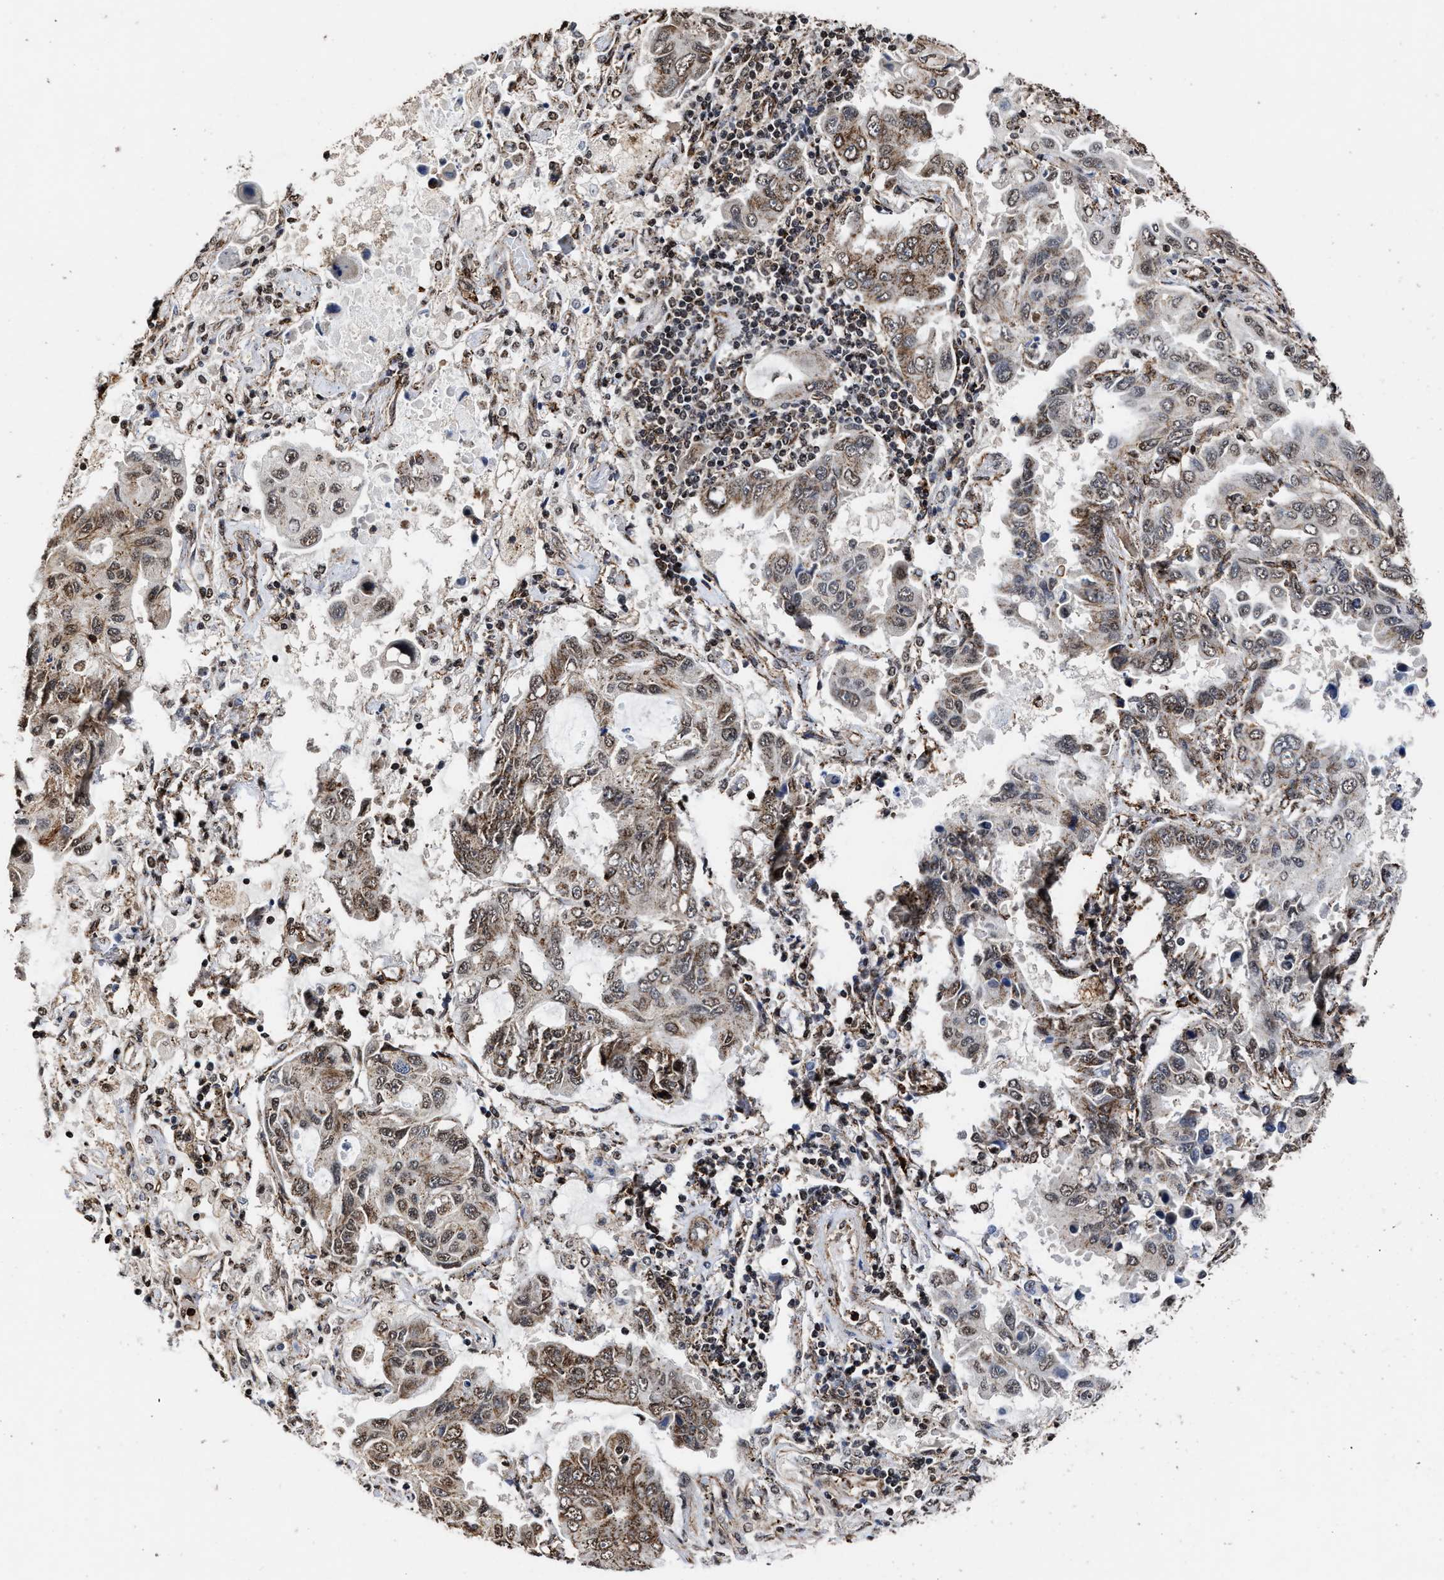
{"staining": {"intensity": "weak", "quantity": "25%-75%", "location": "cytoplasmic/membranous,nuclear"}, "tissue": "lung cancer", "cell_type": "Tumor cells", "image_type": "cancer", "snomed": [{"axis": "morphology", "description": "Adenocarcinoma, NOS"}, {"axis": "topography", "description": "Lung"}], "caption": "Protein staining of lung adenocarcinoma tissue reveals weak cytoplasmic/membranous and nuclear expression in about 25%-75% of tumor cells.", "gene": "SEPTIN2", "patient": {"sex": "male", "age": 64}}